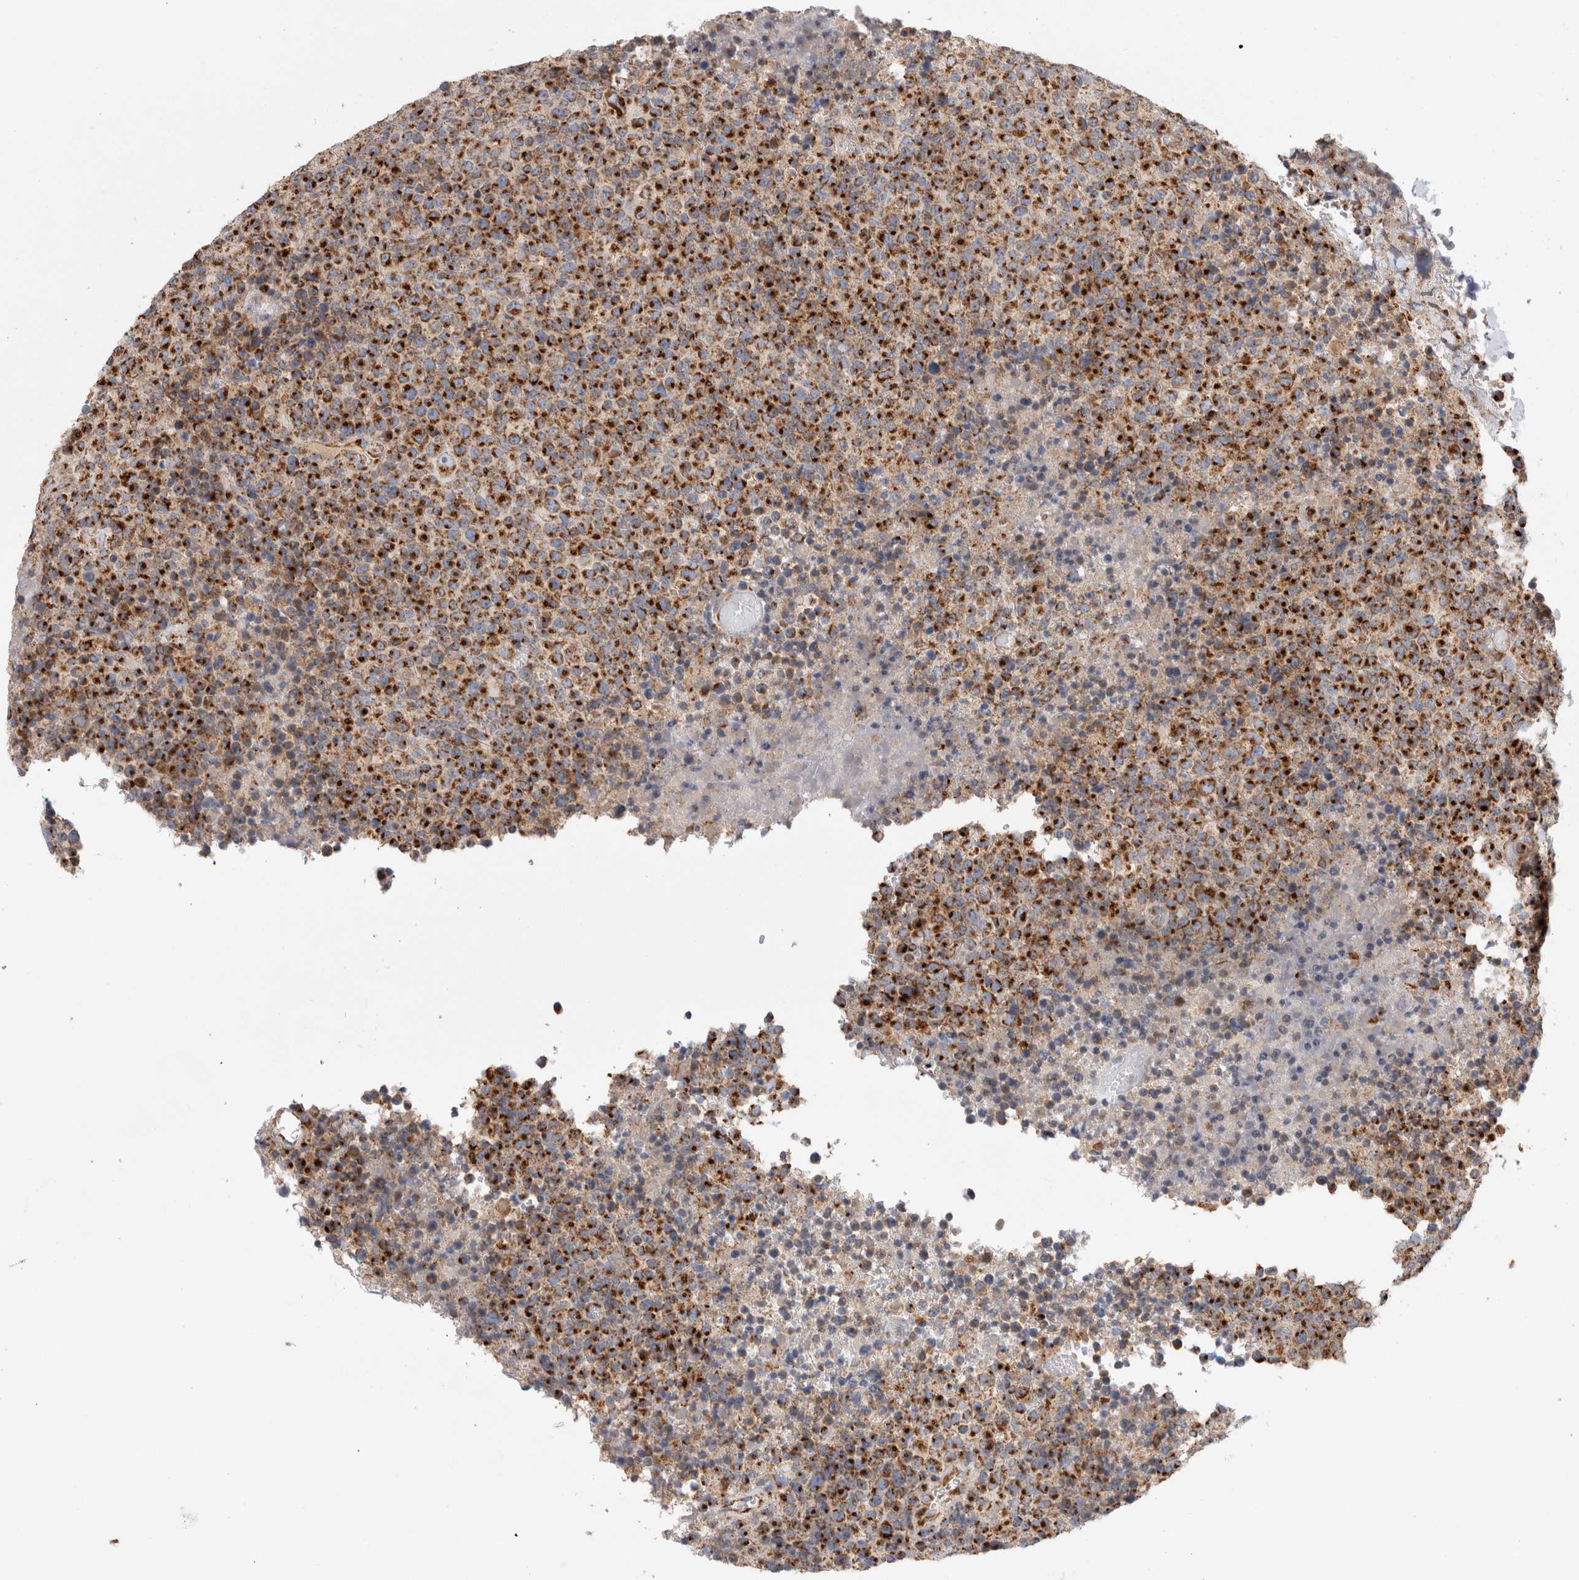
{"staining": {"intensity": "strong", "quantity": ">75%", "location": "cytoplasmic/membranous"}, "tissue": "lymphoma", "cell_type": "Tumor cells", "image_type": "cancer", "snomed": [{"axis": "morphology", "description": "Malignant lymphoma, non-Hodgkin's type, High grade"}, {"axis": "topography", "description": "Lymph node"}], "caption": "Protein analysis of malignant lymphoma, non-Hodgkin's type (high-grade) tissue shows strong cytoplasmic/membranous staining in about >75% of tumor cells.", "gene": "IARS2", "patient": {"sex": "male", "age": 13}}